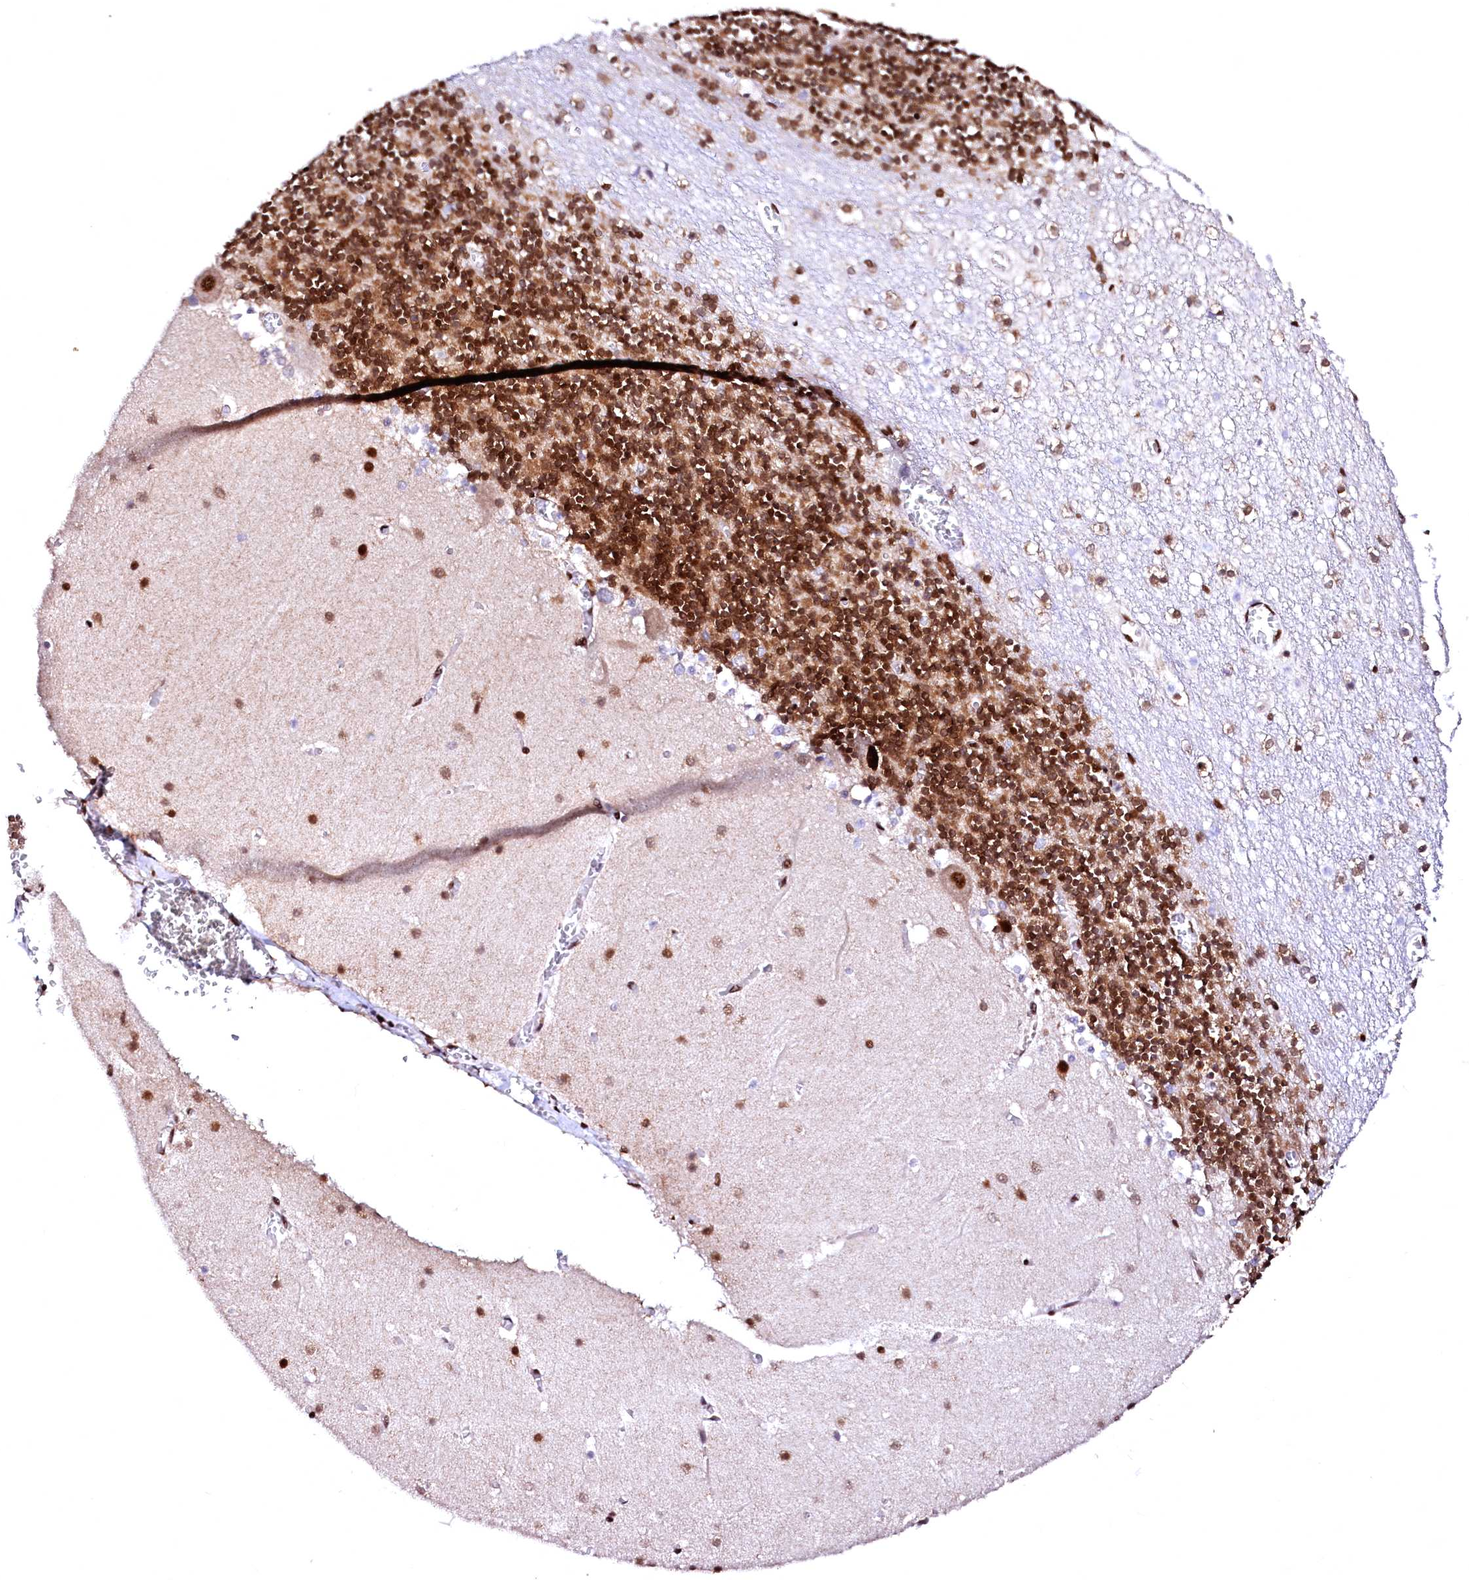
{"staining": {"intensity": "strong", "quantity": ">75%", "location": "nuclear"}, "tissue": "cerebellum", "cell_type": "Cells in granular layer", "image_type": "normal", "snomed": [{"axis": "morphology", "description": "Normal tissue, NOS"}, {"axis": "topography", "description": "Cerebellum"}], "caption": "IHC histopathology image of unremarkable human cerebellum stained for a protein (brown), which shows high levels of strong nuclear expression in about >75% of cells in granular layer.", "gene": "CPSF6", "patient": {"sex": "female", "age": 28}}